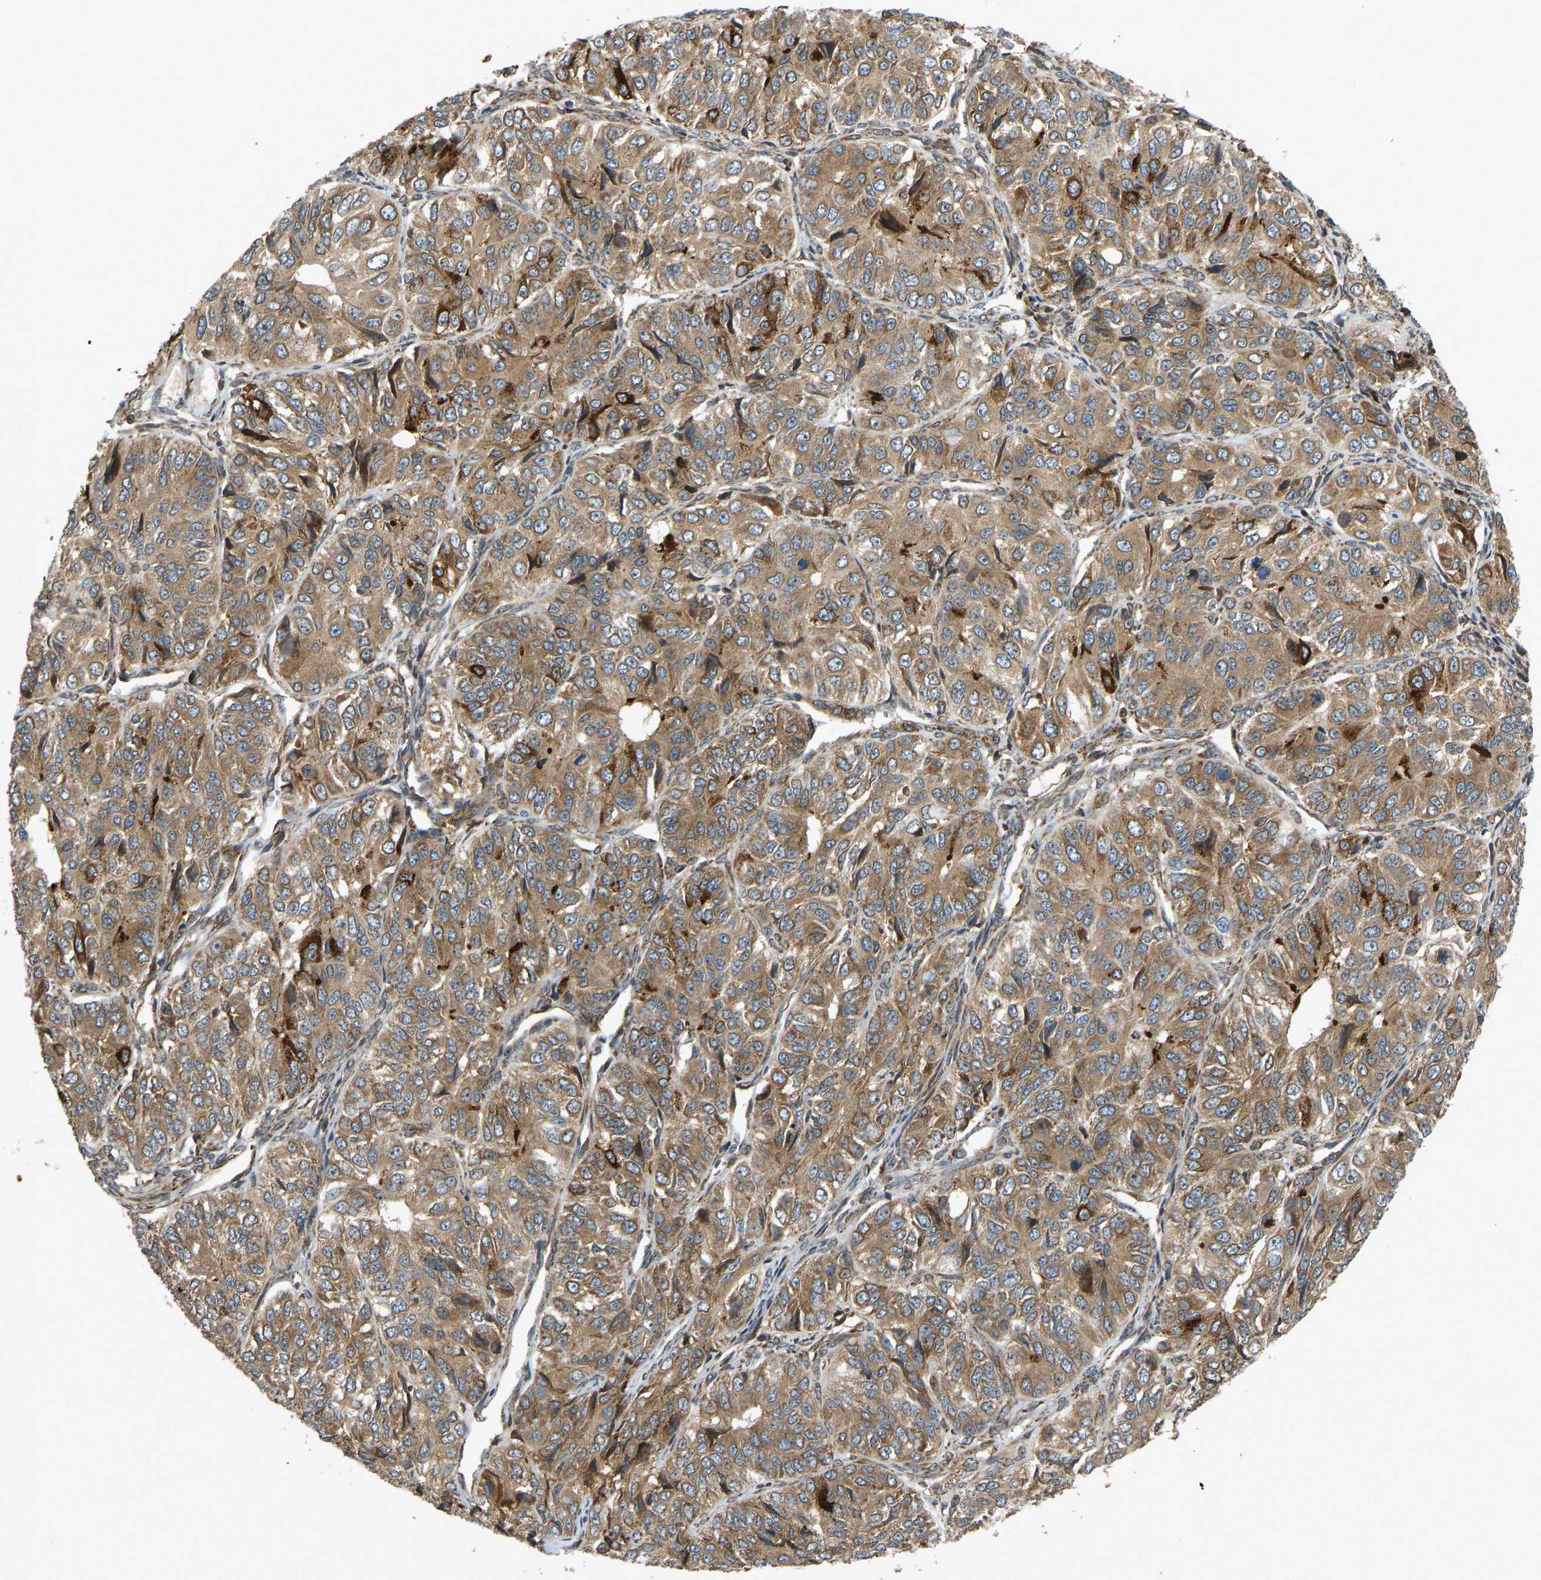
{"staining": {"intensity": "moderate", "quantity": ">75%", "location": "cytoplasmic/membranous"}, "tissue": "ovarian cancer", "cell_type": "Tumor cells", "image_type": "cancer", "snomed": [{"axis": "morphology", "description": "Carcinoma, endometroid"}, {"axis": "topography", "description": "Ovary"}], "caption": "Moderate cytoplasmic/membranous protein positivity is present in about >75% of tumor cells in endometroid carcinoma (ovarian).", "gene": "RPN2", "patient": {"sex": "female", "age": 51}}